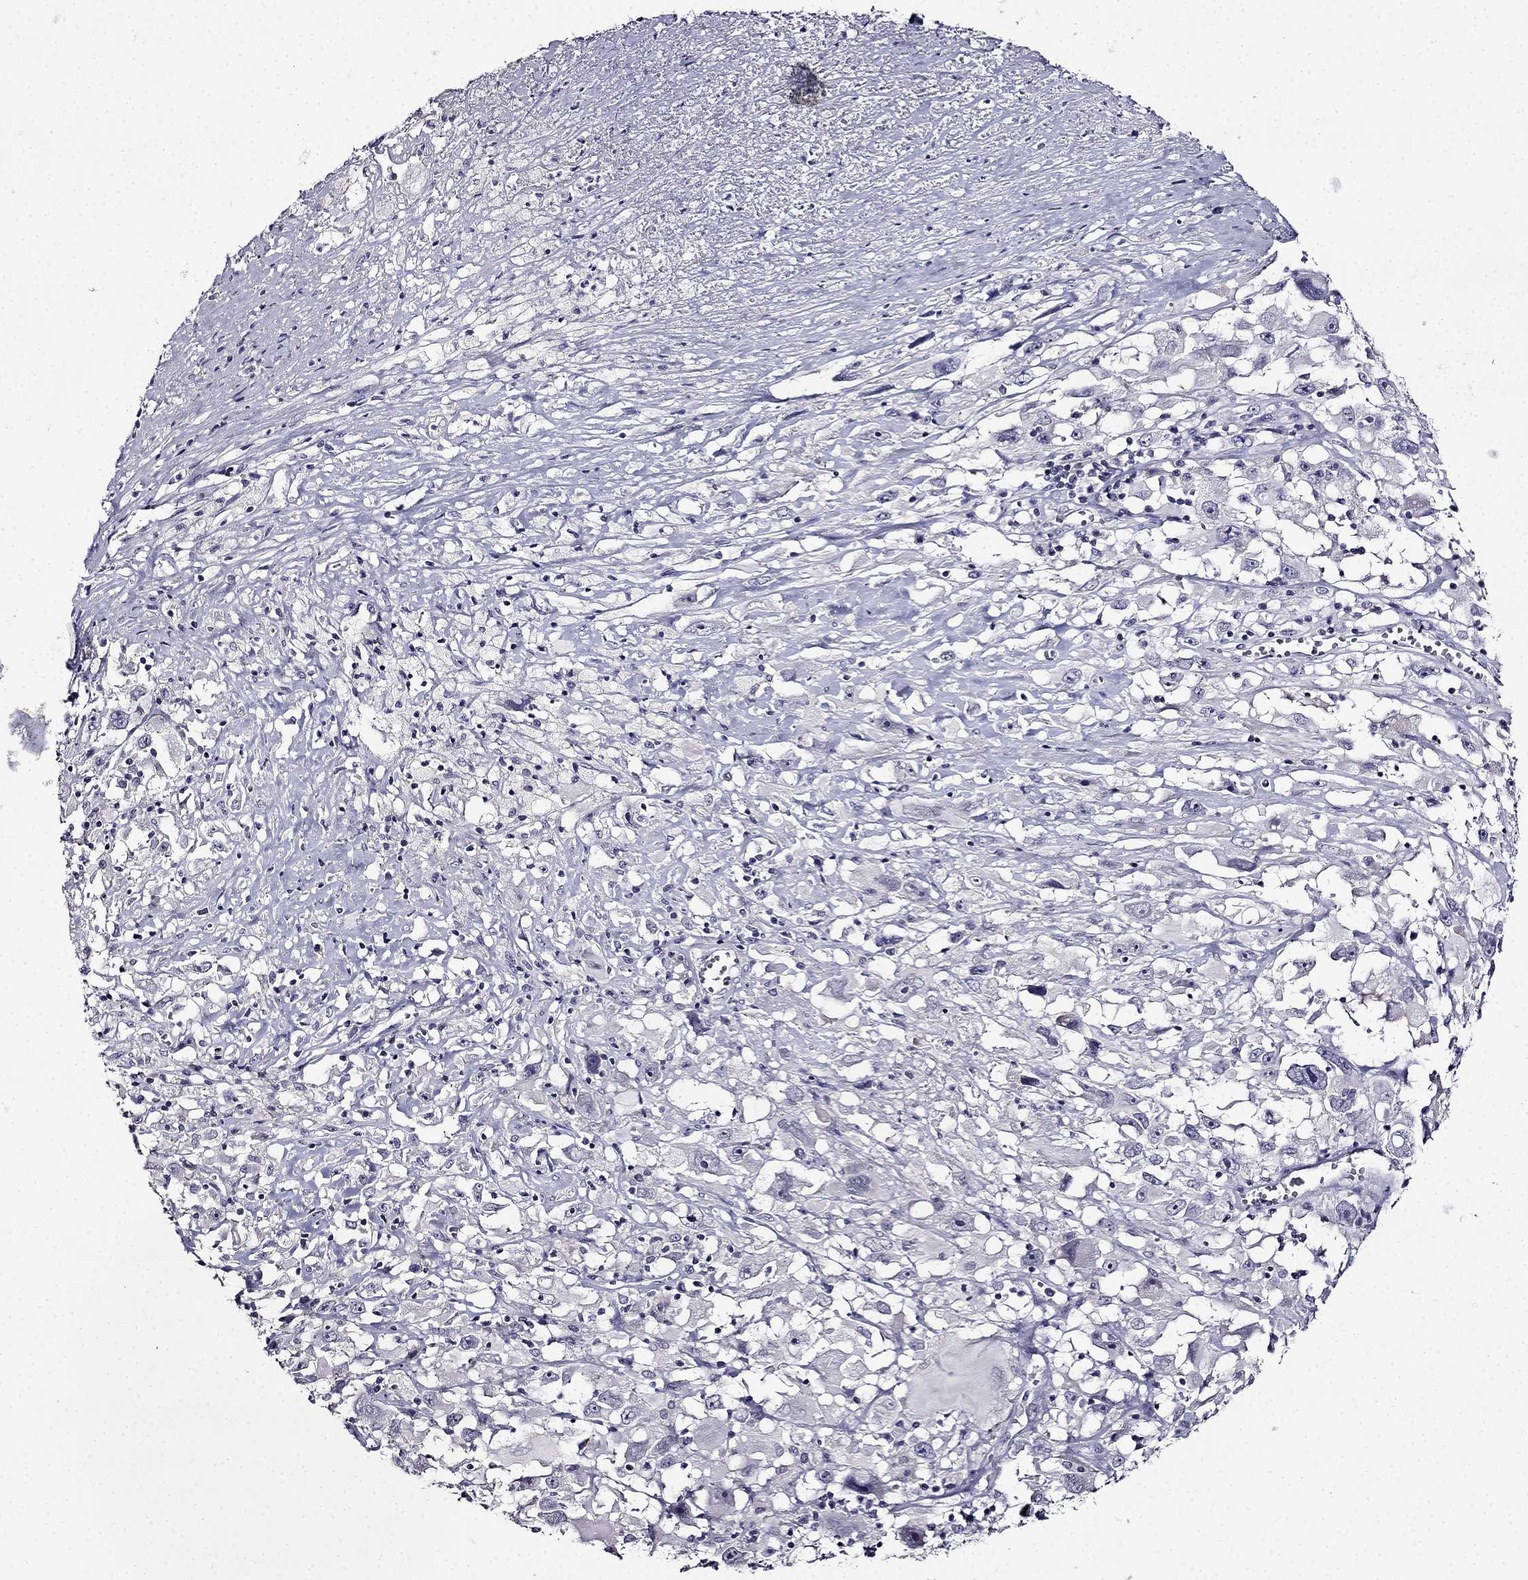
{"staining": {"intensity": "negative", "quantity": "none", "location": "none"}, "tissue": "melanoma", "cell_type": "Tumor cells", "image_type": "cancer", "snomed": [{"axis": "morphology", "description": "Malignant melanoma, Metastatic site"}, {"axis": "topography", "description": "Soft tissue"}], "caption": "Melanoma was stained to show a protein in brown. There is no significant positivity in tumor cells. Nuclei are stained in blue.", "gene": "TMEM266", "patient": {"sex": "male", "age": 50}}